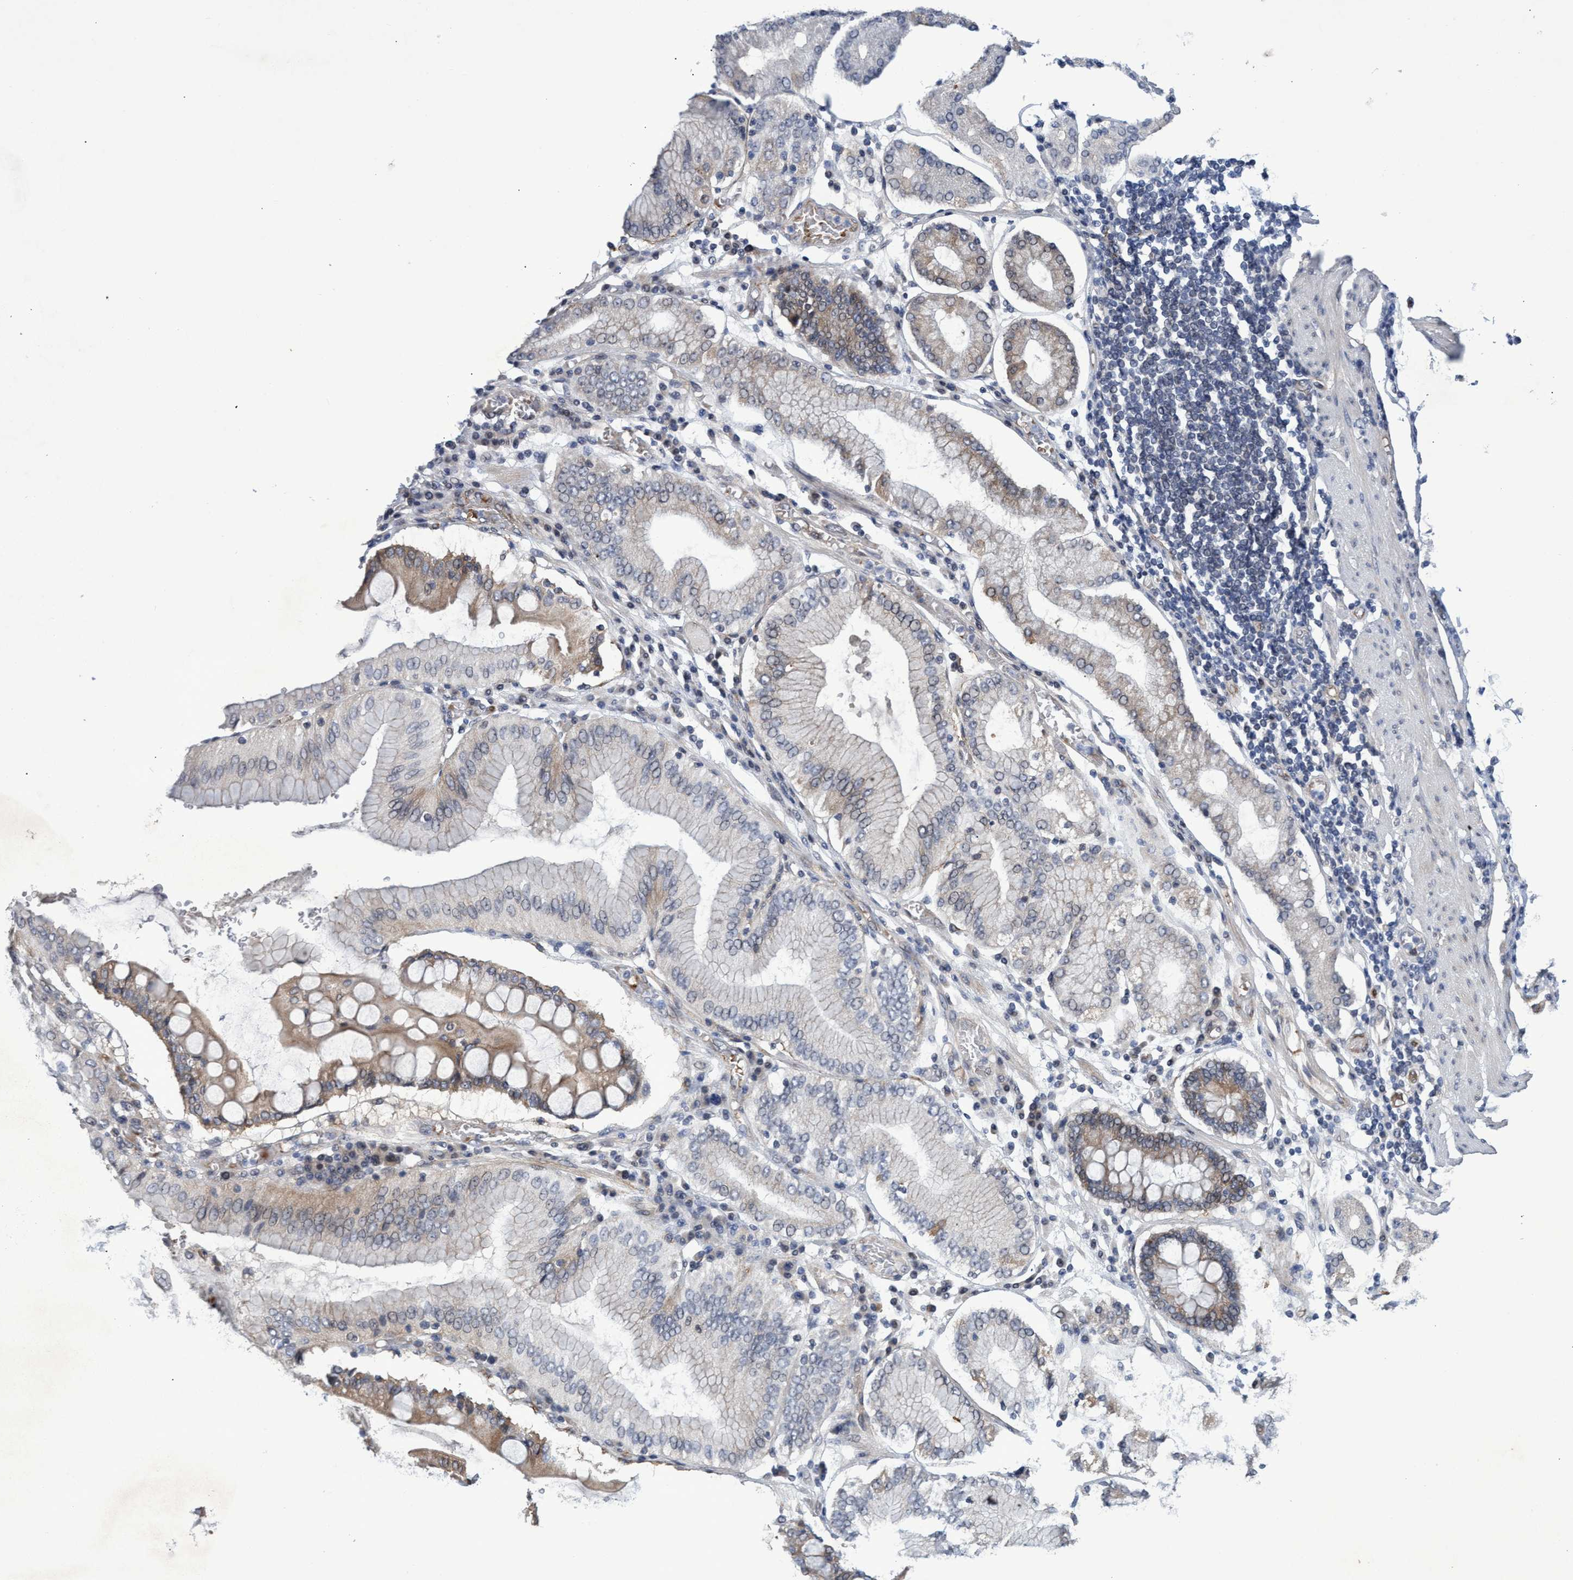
{"staining": {"intensity": "negative", "quantity": "none", "location": "none"}, "tissue": "stomach cancer", "cell_type": "Tumor cells", "image_type": "cancer", "snomed": [{"axis": "morphology", "description": "Adenocarcinoma, NOS"}, {"axis": "topography", "description": "Stomach"}], "caption": "The histopathology image displays no significant expression in tumor cells of stomach cancer (adenocarcinoma).", "gene": "ZNF750", "patient": {"sex": "female", "age": 73}}